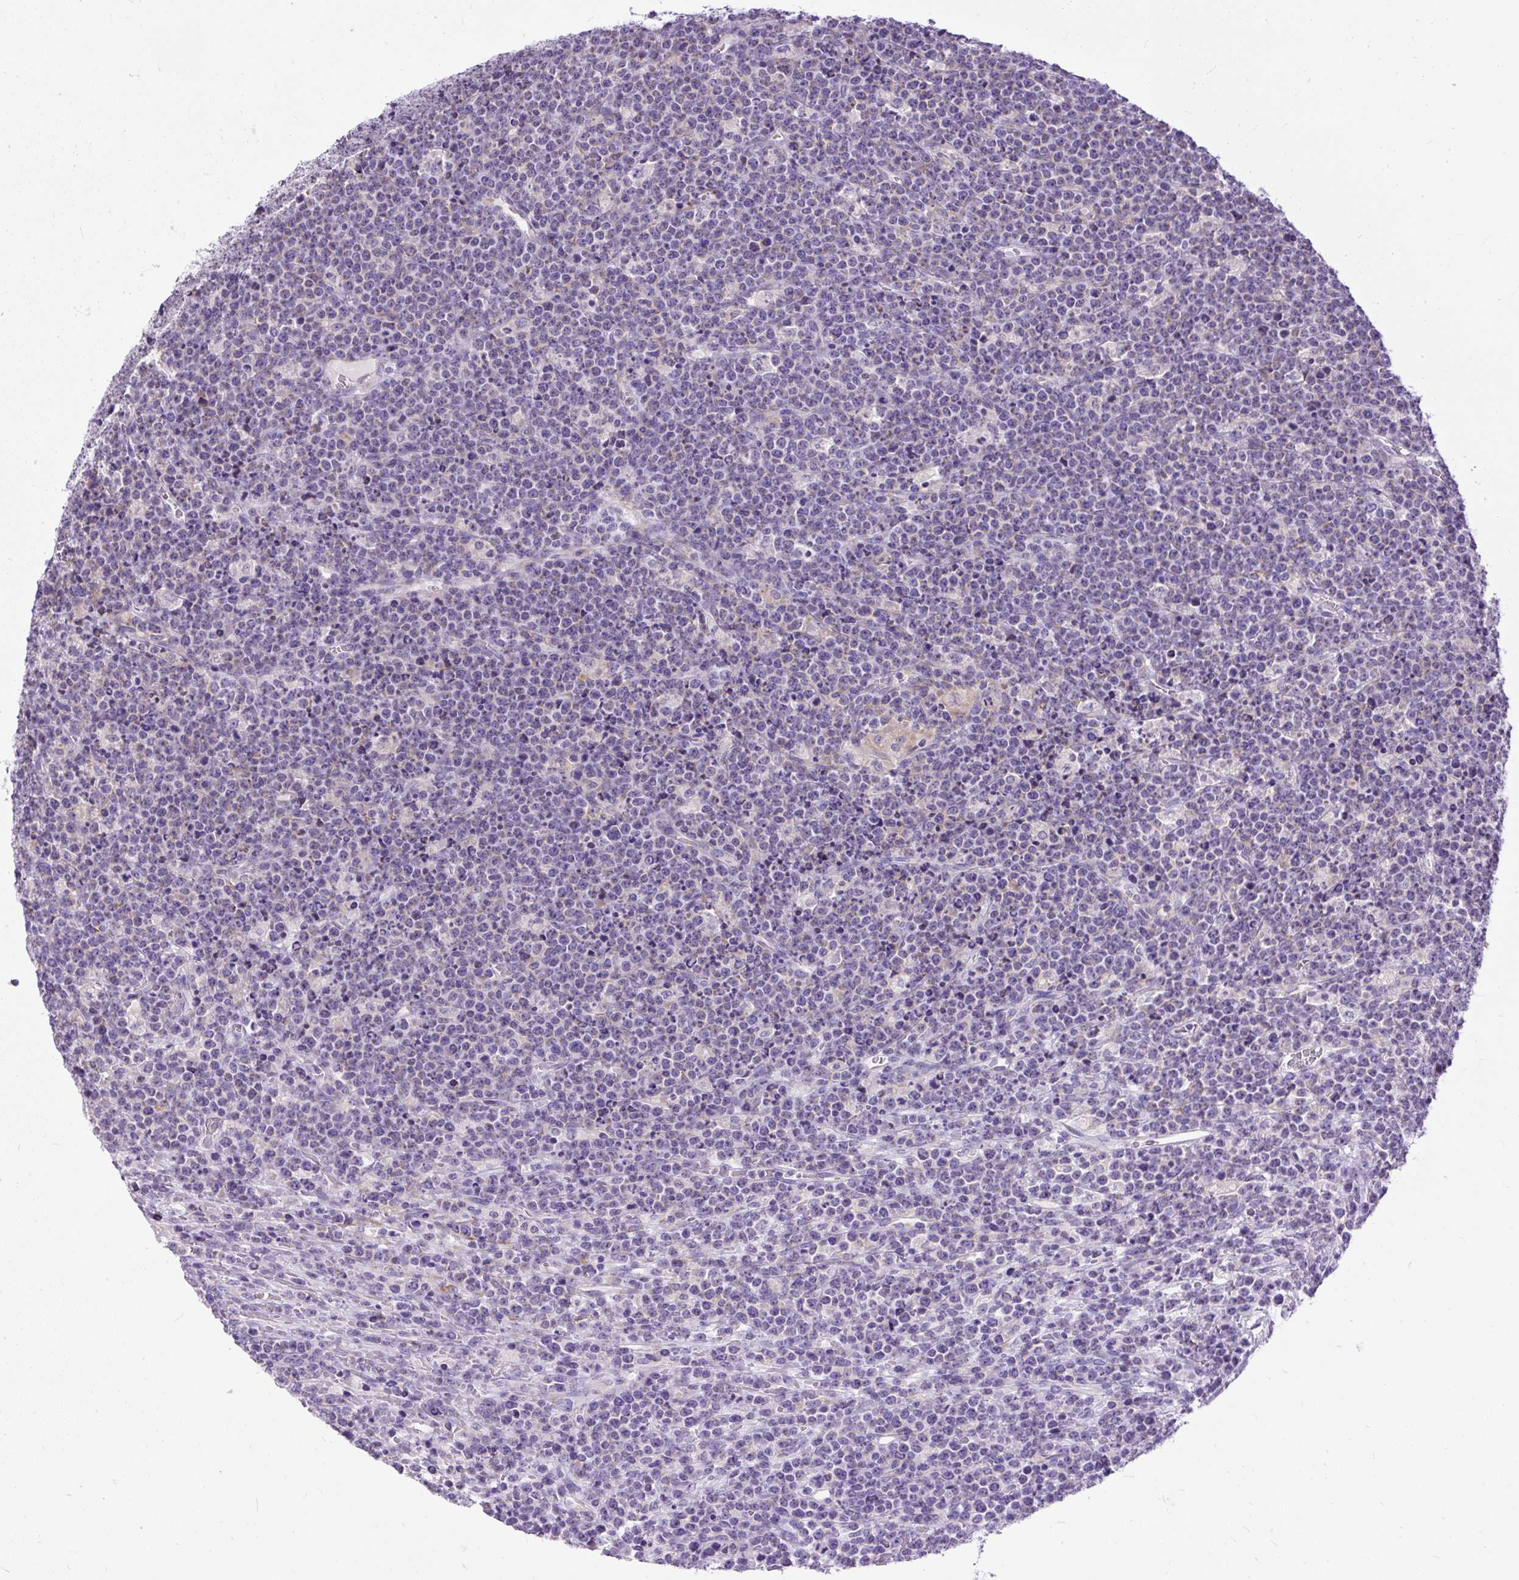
{"staining": {"intensity": "negative", "quantity": "none", "location": "none"}, "tissue": "lymphoma", "cell_type": "Tumor cells", "image_type": "cancer", "snomed": [{"axis": "morphology", "description": "Malignant lymphoma, non-Hodgkin's type, High grade"}, {"axis": "topography", "description": "Ovary"}], "caption": "An immunohistochemistry image of lymphoma is shown. There is no staining in tumor cells of lymphoma.", "gene": "SYBU", "patient": {"sex": "female", "age": 56}}